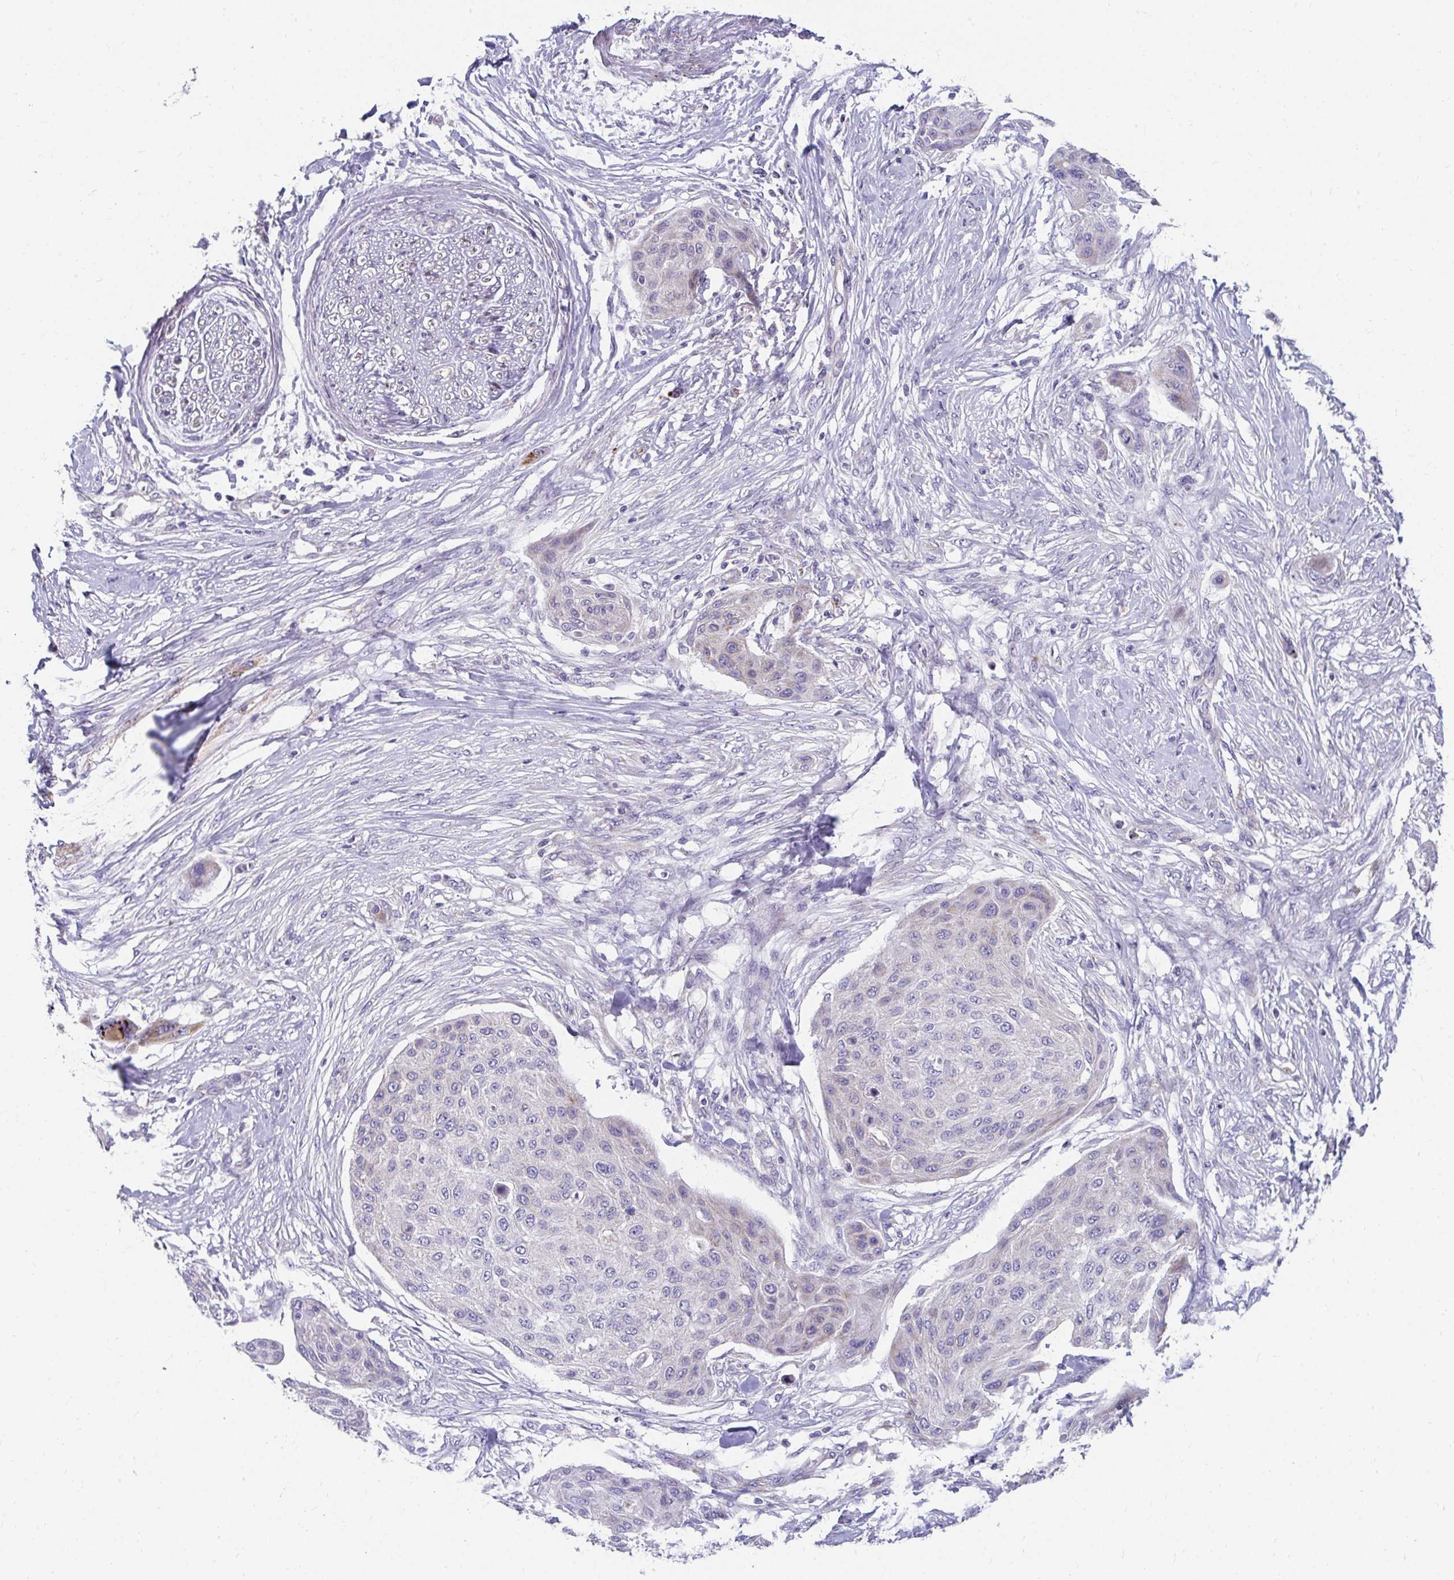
{"staining": {"intensity": "weak", "quantity": "25%-75%", "location": "cytoplasmic/membranous"}, "tissue": "skin cancer", "cell_type": "Tumor cells", "image_type": "cancer", "snomed": [{"axis": "morphology", "description": "Squamous cell carcinoma, NOS"}, {"axis": "topography", "description": "Skin"}], "caption": "Approximately 25%-75% of tumor cells in human squamous cell carcinoma (skin) demonstrate weak cytoplasmic/membranous protein positivity as visualized by brown immunohistochemical staining.", "gene": "EXOC5", "patient": {"sex": "female", "age": 87}}